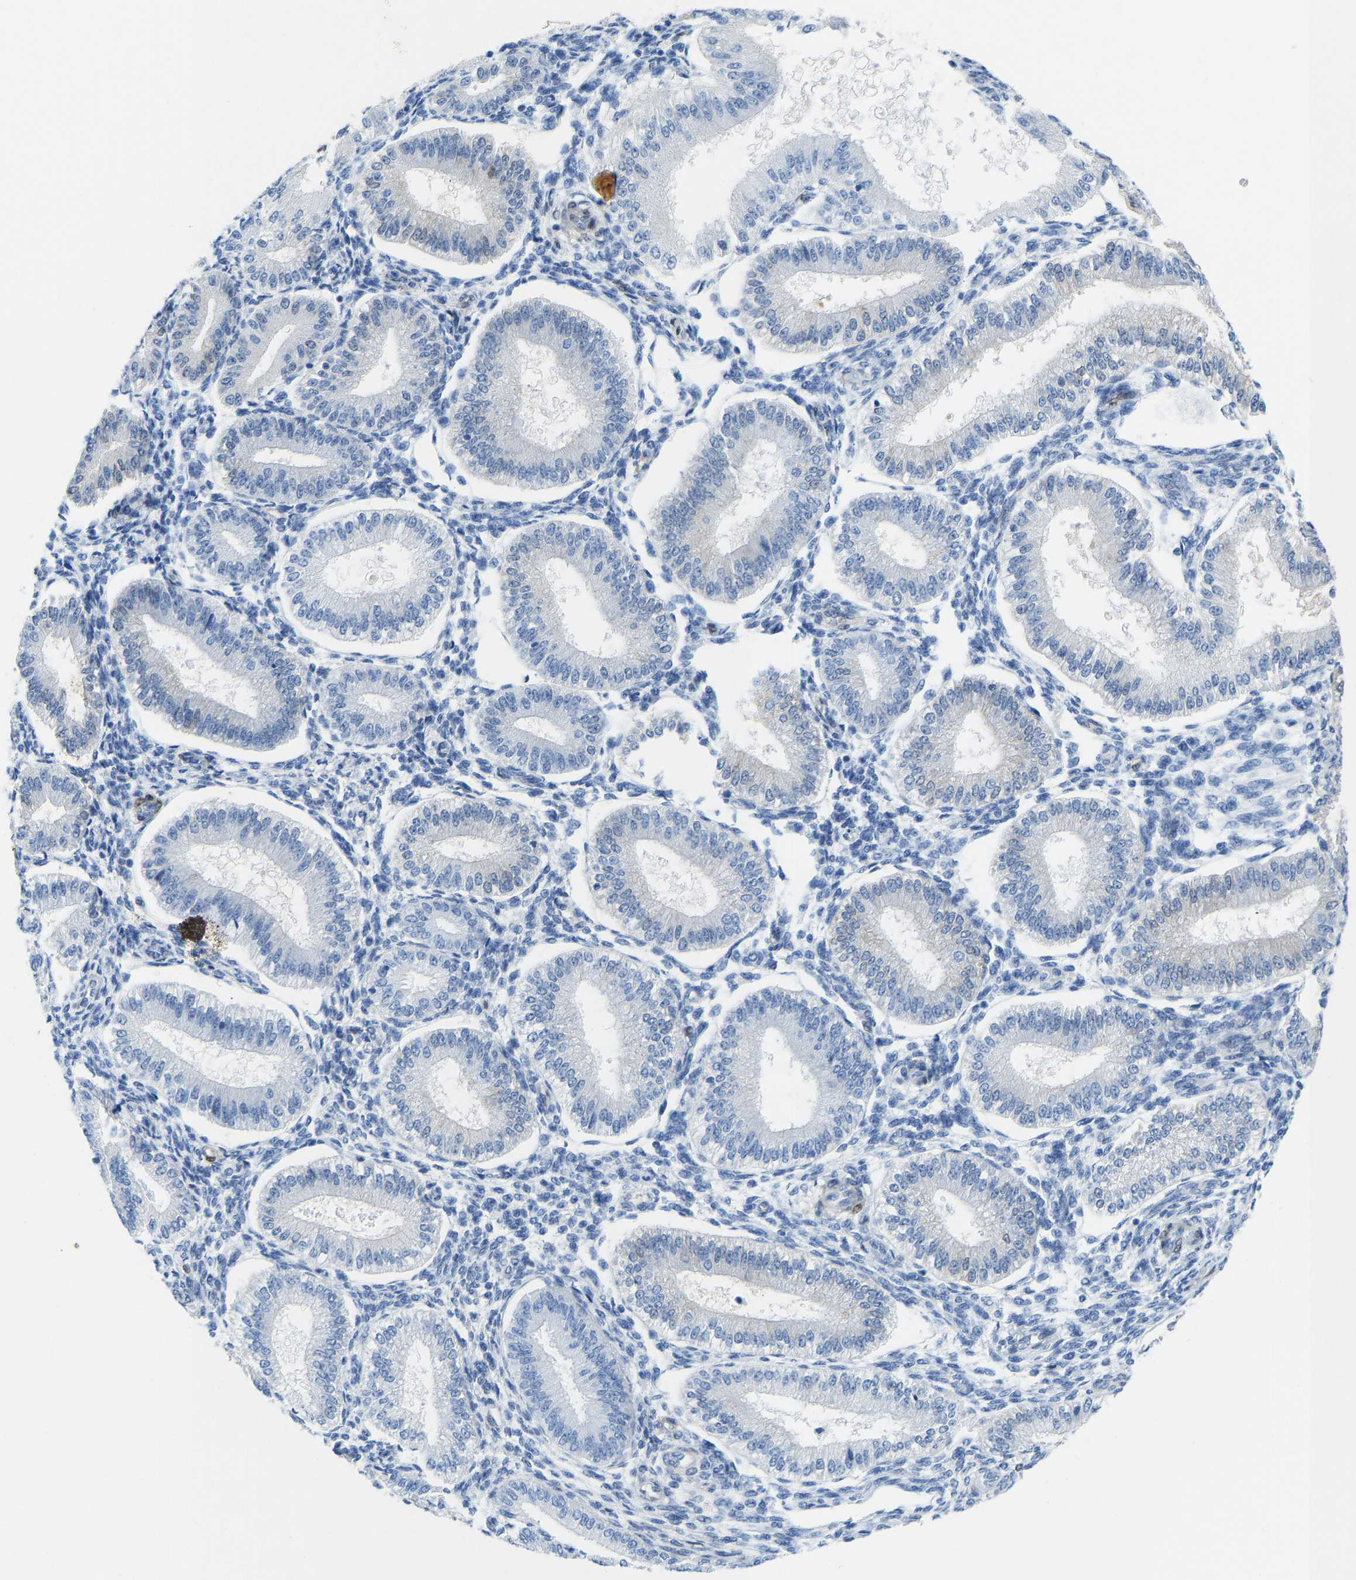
{"staining": {"intensity": "negative", "quantity": "none", "location": "none"}, "tissue": "endometrium", "cell_type": "Cells in endometrial stroma", "image_type": "normal", "snomed": [{"axis": "morphology", "description": "Normal tissue, NOS"}, {"axis": "topography", "description": "Endometrium"}], "caption": "This is a histopathology image of immunohistochemistry staining of benign endometrium, which shows no expression in cells in endometrial stroma.", "gene": "NKAIN3", "patient": {"sex": "female", "age": 39}}